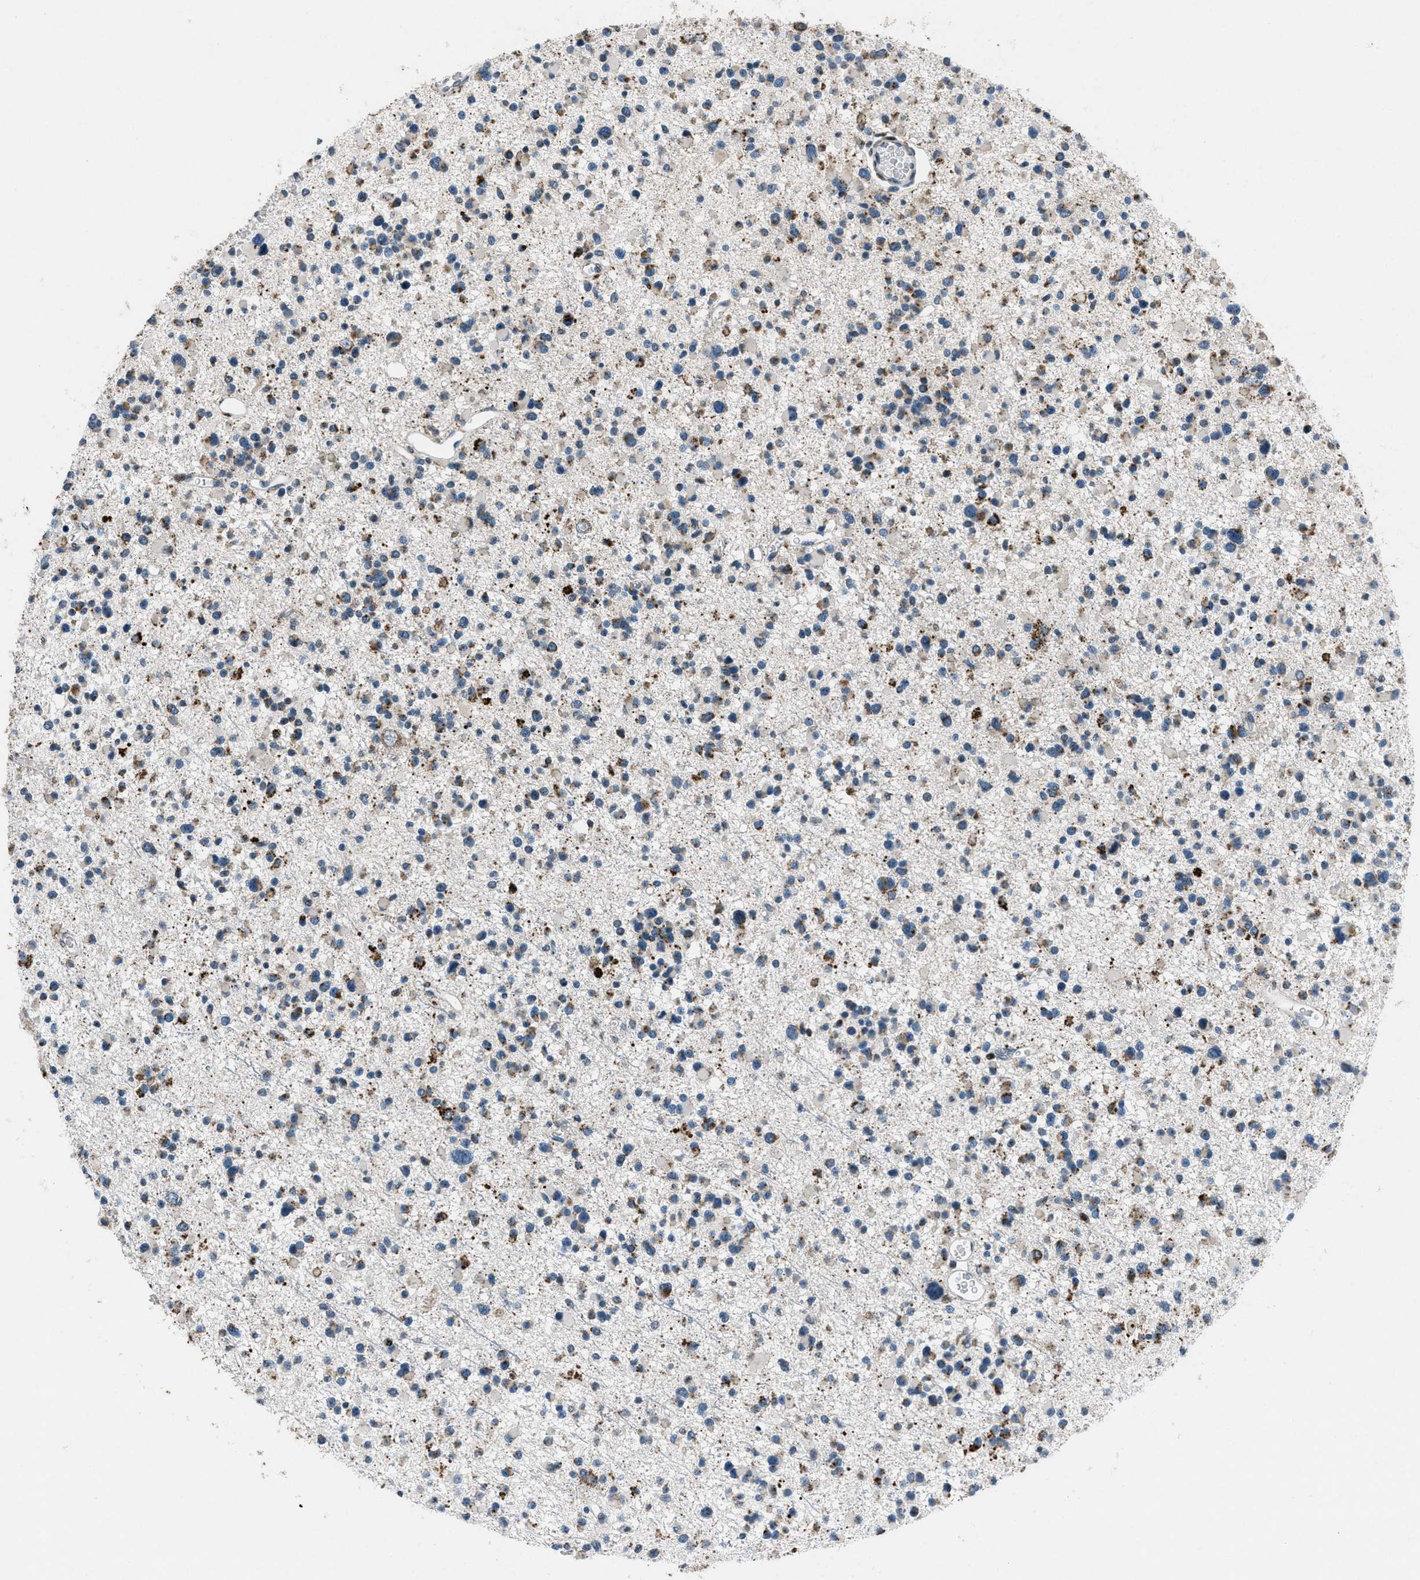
{"staining": {"intensity": "moderate", "quantity": "<25%", "location": "cytoplasmic/membranous"}, "tissue": "glioma", "cell_type": "Tumor cells", "image_type": "cancer", "snomed": [{"axis": "morphology", "description": "Glioma, malignant, Low grade"}, {"axis": "topography", "description": "Brain"}], "caption": "The immunohistochemical stain highlights moderate cytoplasmic/membranous expression in tumor cells of glioma tissue.", "gene": "GPC6", "patient": {"sex": "female", "age": 22}}